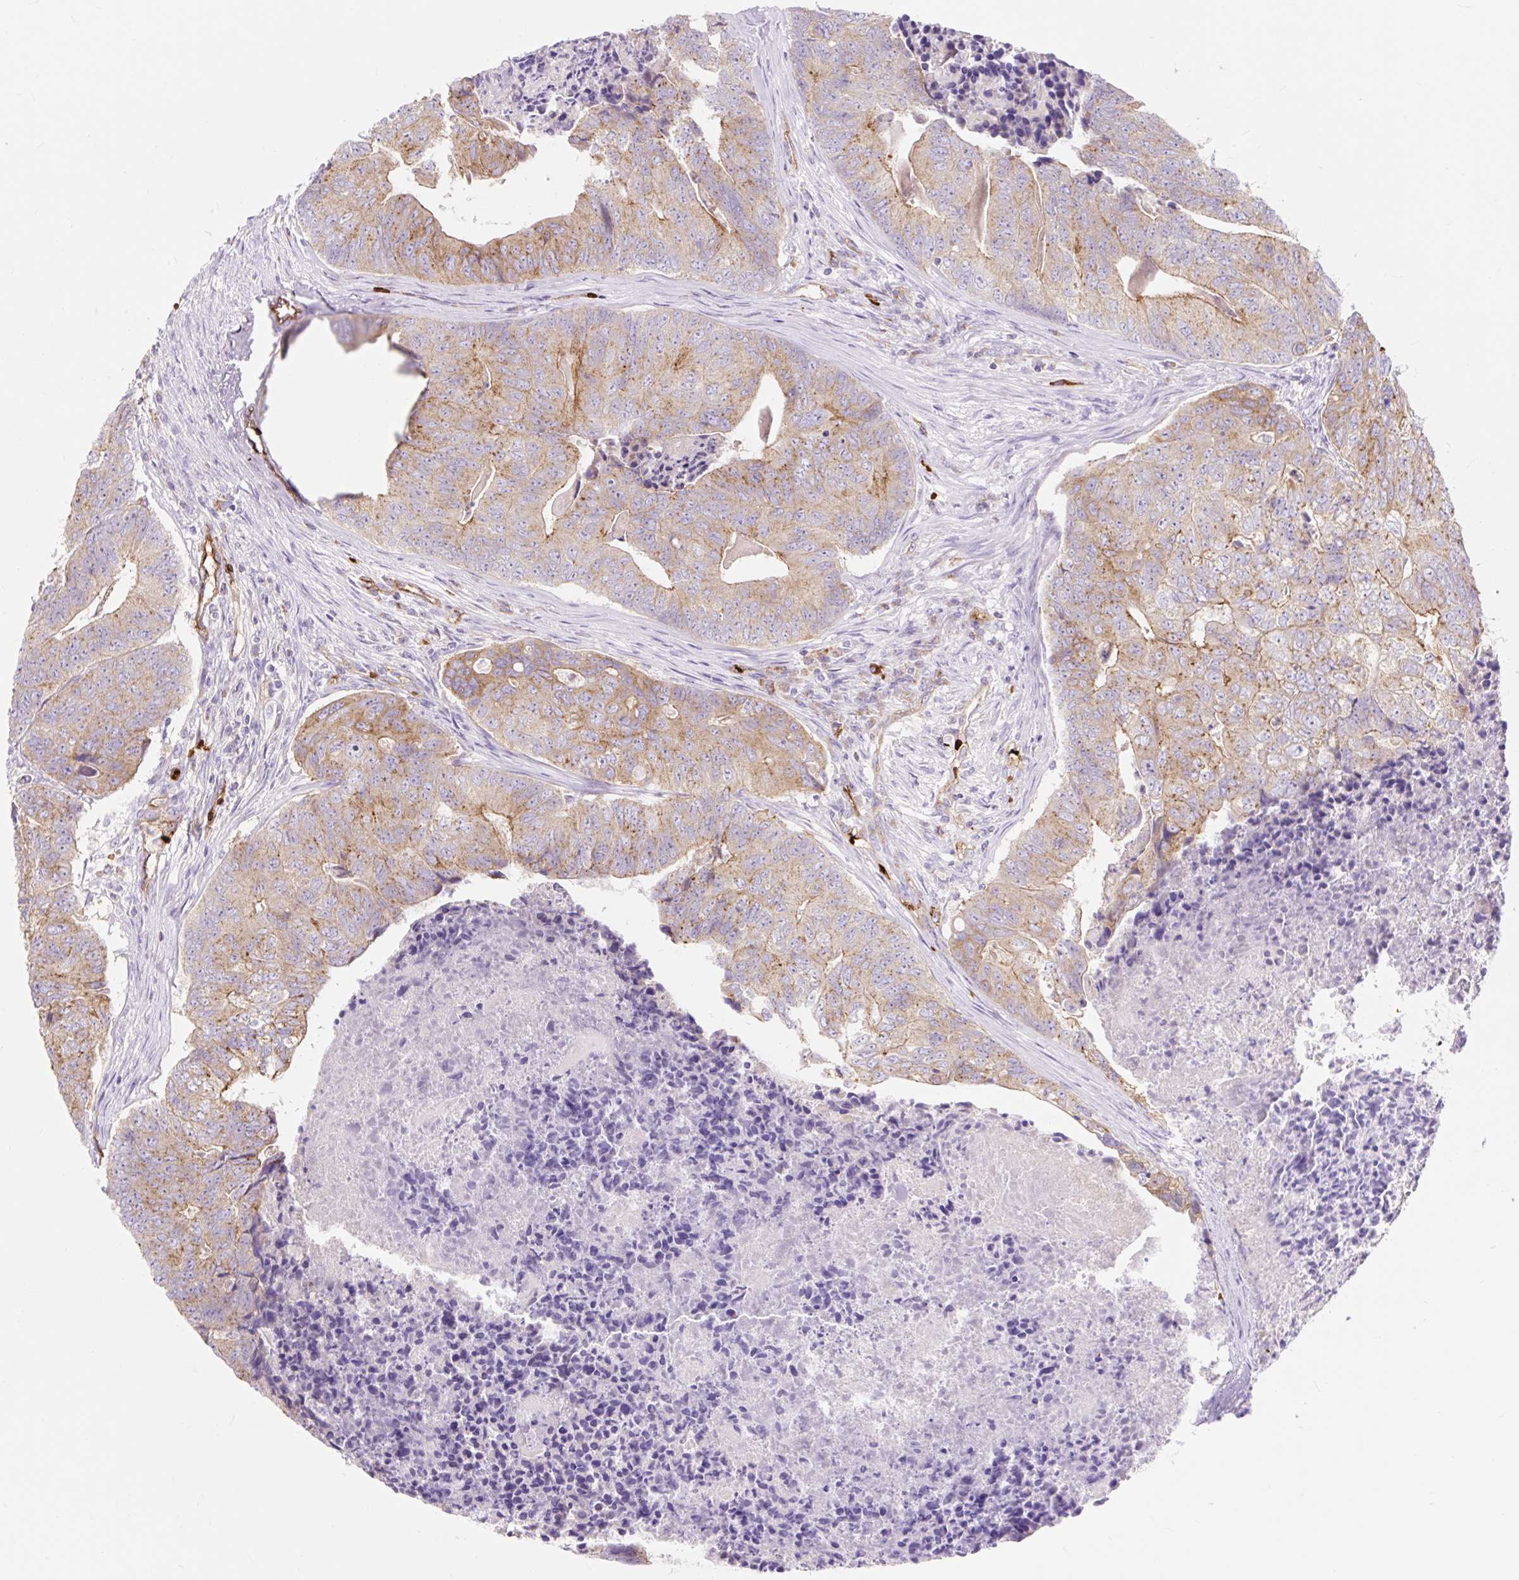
{"staining": {"intensity": "moderate", "quantity": "25%-75%", "location": "cytoplasmic/membranous"}, "tissue": "colorectal cancer", "cell_type": "Tumor cells", "image_type": "cancer", "snomed": [{"axis": "morphology", "description": "Adenocarcinoma, NOS"}, {"axis": "topography", "description": "Colon"}], "caption": "Moderate cytoplasmic/membranous staining for a protein is identified in about 25%-75% of tumor cells of adenocarcinoma (colorectal) using immunohistochemistry.", "gene": "HIP1R", "patient": {"sex": "female", "age": 67}}